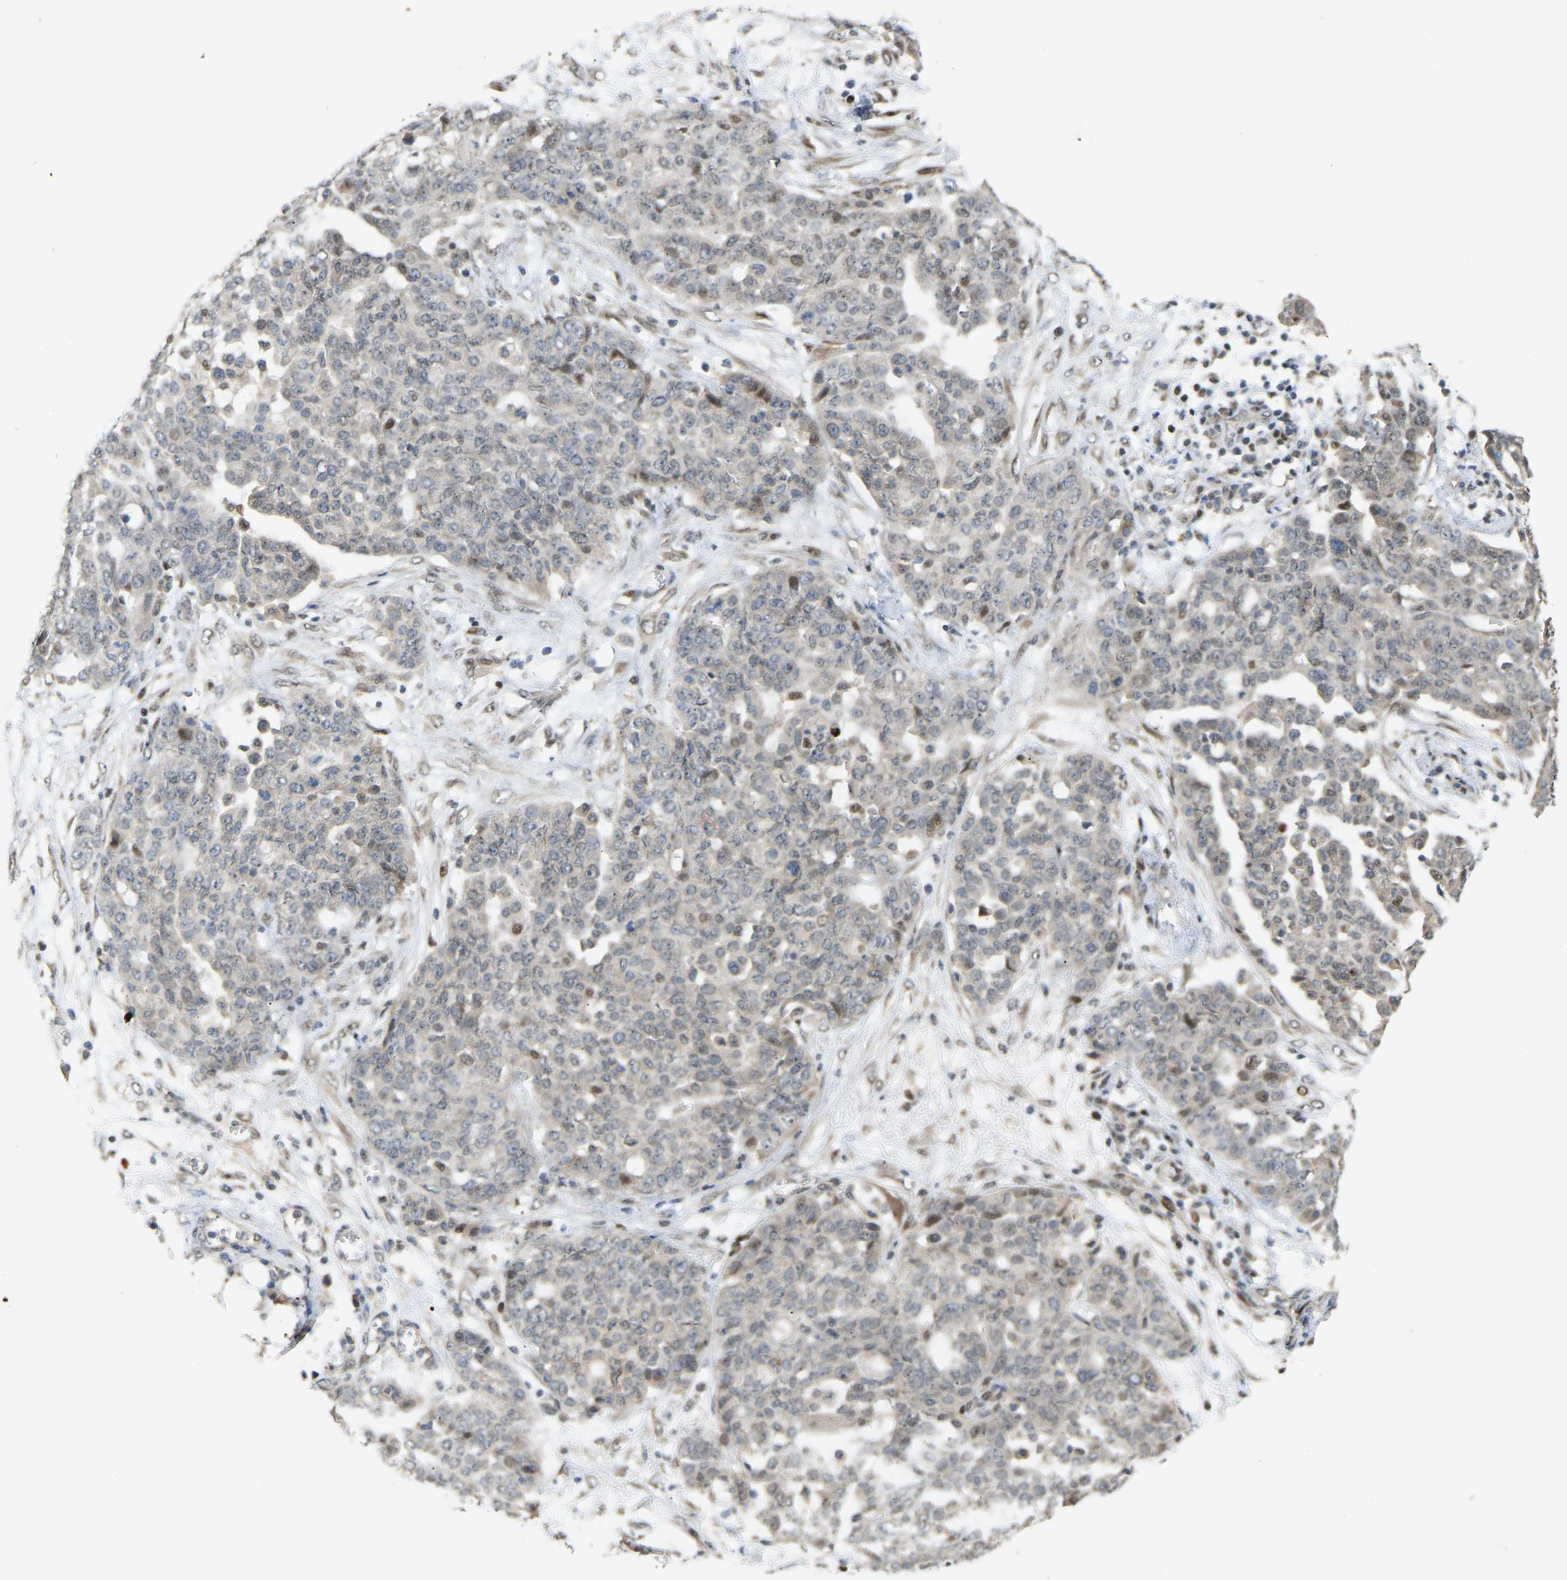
{"staining": {"intensity": "weak", "quantity": "<25%", "location": "nuclear"}, "tissue": "ovarian cancer", "cell_type": "Tumor cells", "image_type": "cancer", "snomed": [{"axis": "morphology", "description": "Cystadenocarcinoma, serous, NOS"}, {"axis": "topography", "description": "Soft tissue"}, {"axis": "topography", "description": "Ovary"}], "caption": "An immunohistochemistry (IHC) histopathology image of ovarian cancer (serous cystadenocarcinoma) is shown. There is no staining in tumor cells of ovarian cancer (serous cystadenocarcinoma).", "gene": "PTPN4", "patient": {"sex": "female", "age": 57}}